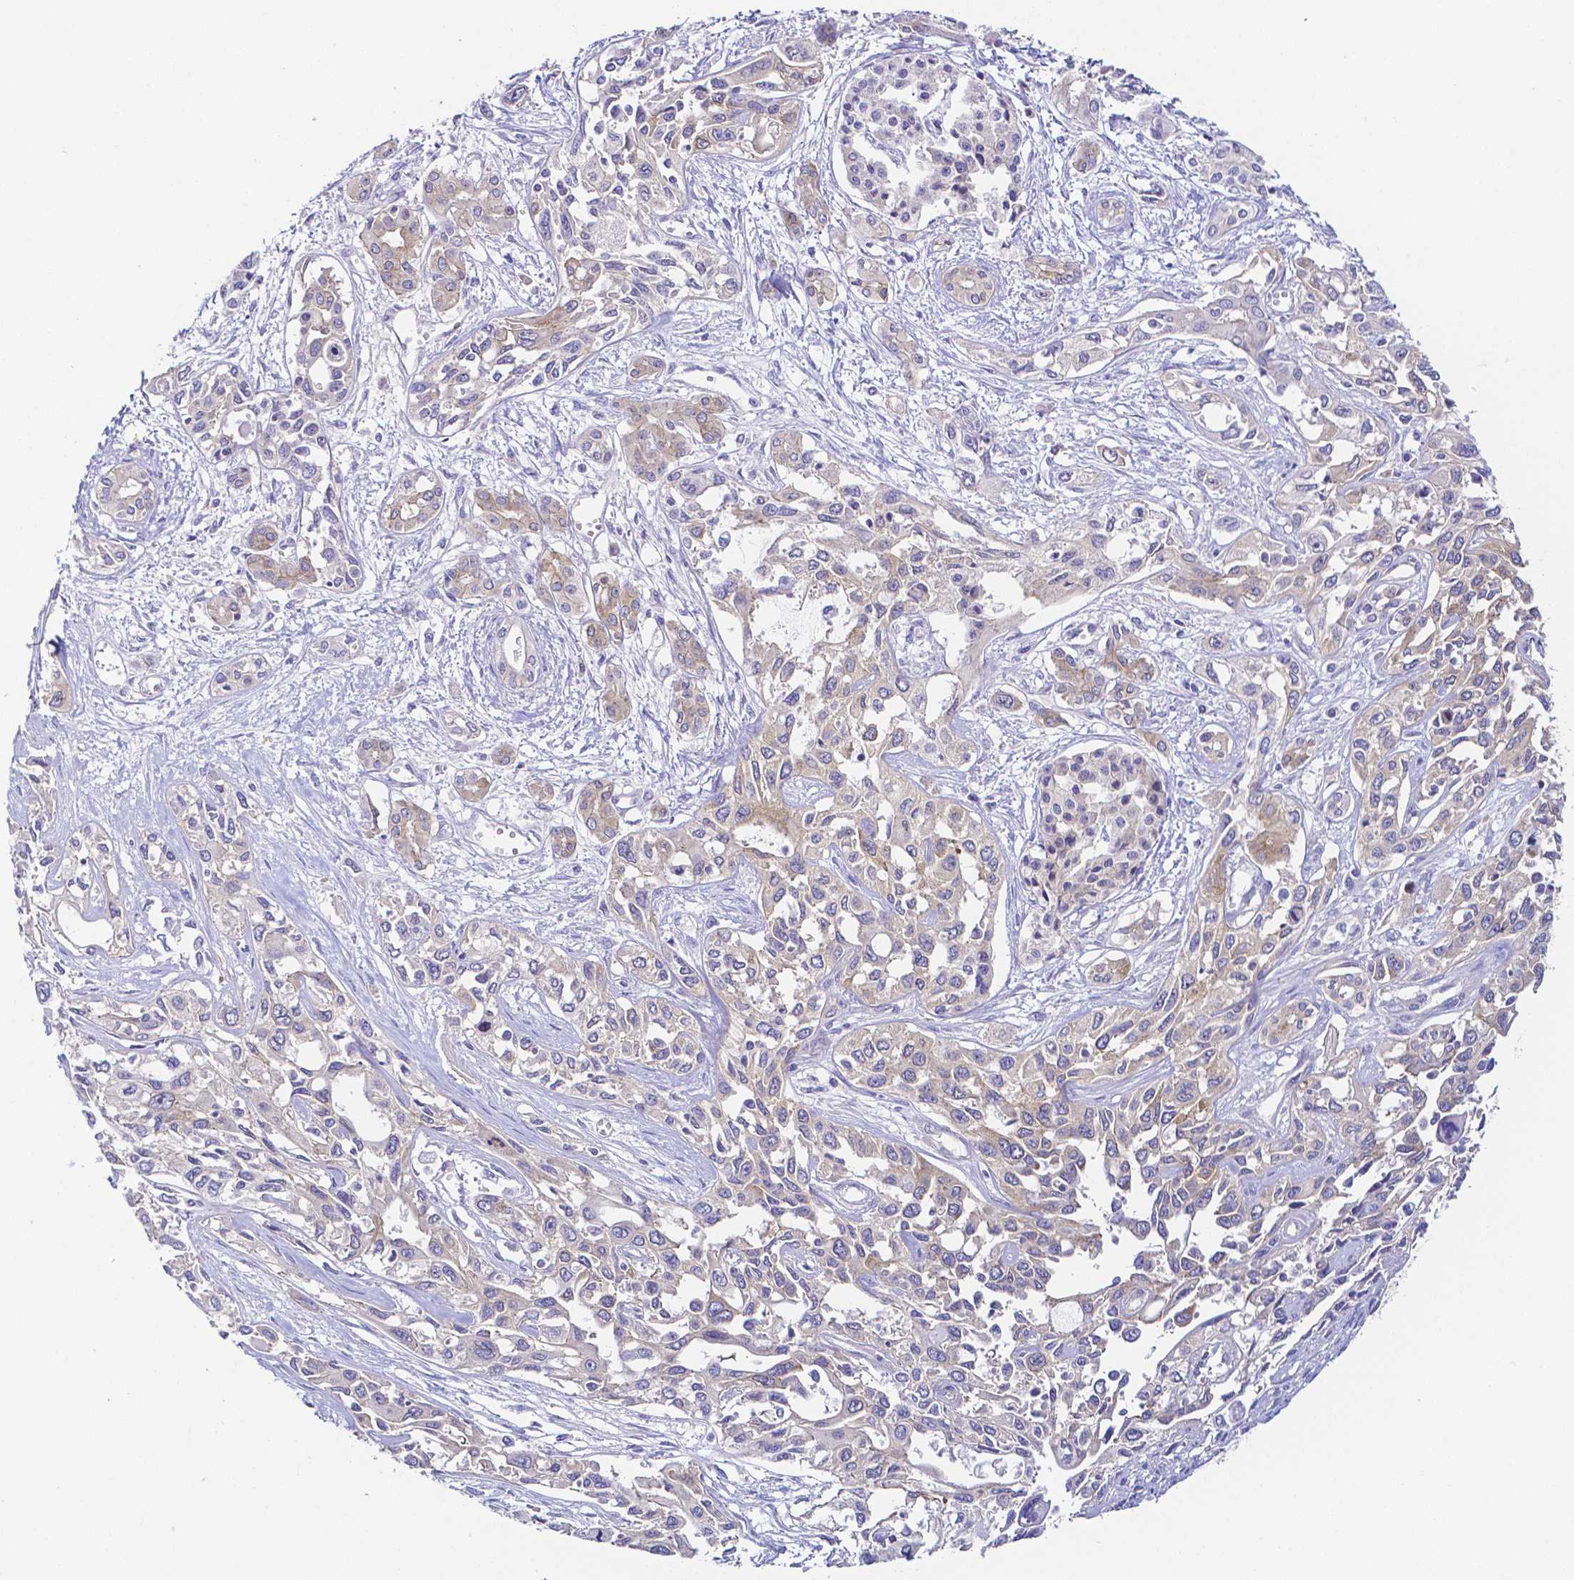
{"staining": {"intensity": "weak", "quantity": "25%-75%", "location": "cytoplasmic/membranous"}, "tissue": "pancreatic cancer", "cell_type": "Tumor cells", "image_type": "cancer", "snomed": [{"axis": "morphology", "description": "Adenocarcinoma, NOS"}, {"axis": "topography", "description": "Pancreas"}], "caption": "Tumor cells demonstrate low levels of weak cytoplasmic/membranous staining in approximately 25%-75% of cells in human pancreatic cancer.", "gene": "PKP3", "patient": {"sex": "female", "age": 55}}